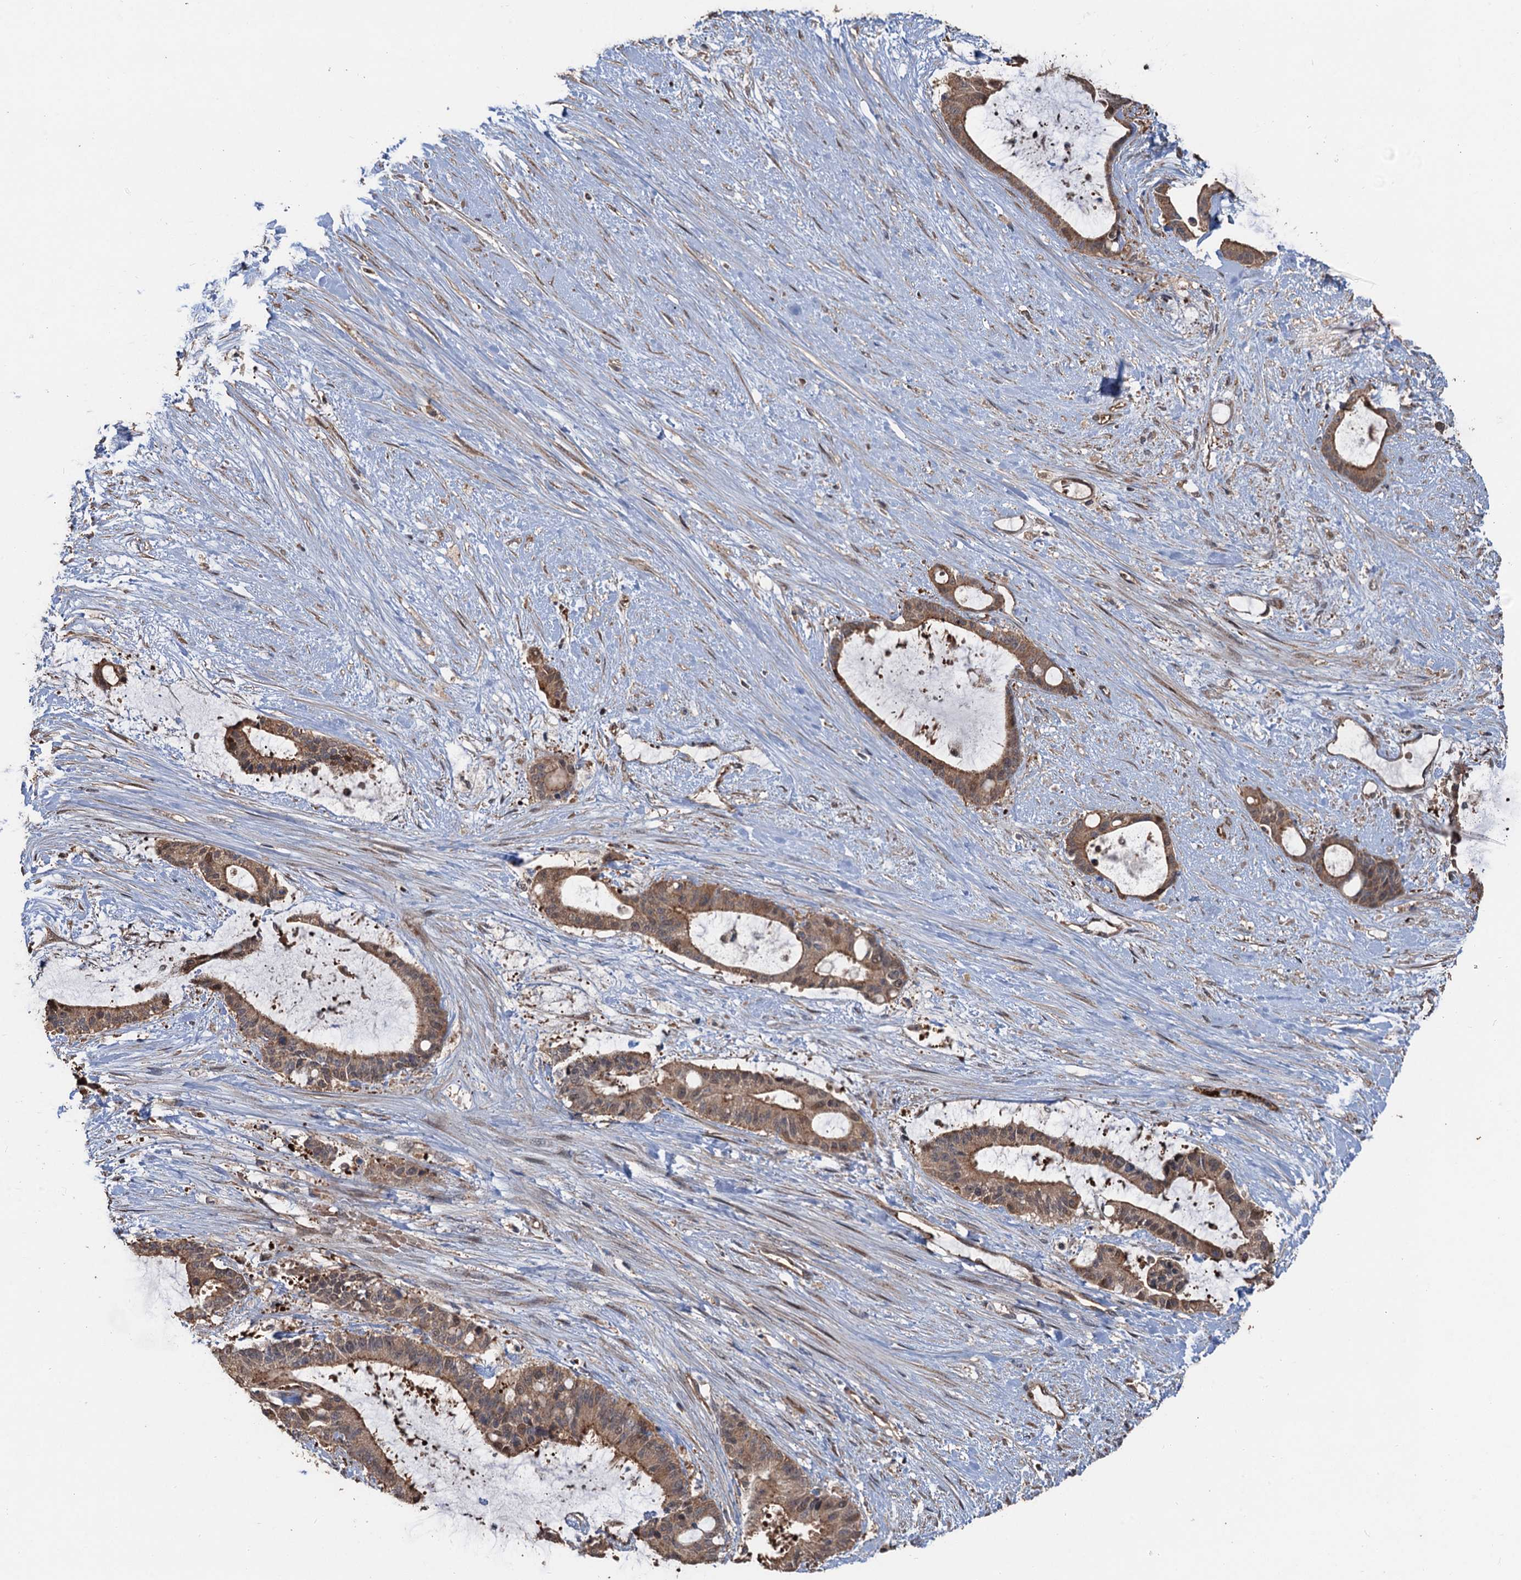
{"staining": {"intensity": "moderate", "quantity": ">75%", "location": "cytoplasmic/membranous"}, "tissue": "liver cancer", "cell_type": "Tumor cells", "image_type": "cancer", "snomed": [{"axis": "morphology", "description": "Normal tissue, NOS"}, {"axis": "morphology", "description": "Cholangiocarcinoma"}, {"axis": "topography", "description": "Liver"}, {"axis": "topography", "description": "Peripheral nerve tissue"}], "caption": "Immunohistochemistry (IHC) histopathology image of neoplastic tissue: liver cancer (cholangiocarcinoma) stained using immunohistochemistry demonstrates medium levels of moderate protein expression localized specifically in the cytoplasmic/membranous of tumor cells, appearing as a cytoplasmic/membranous brown color.", "gene": "DEXI", "patient": {"sex": "female", "age": 73}}